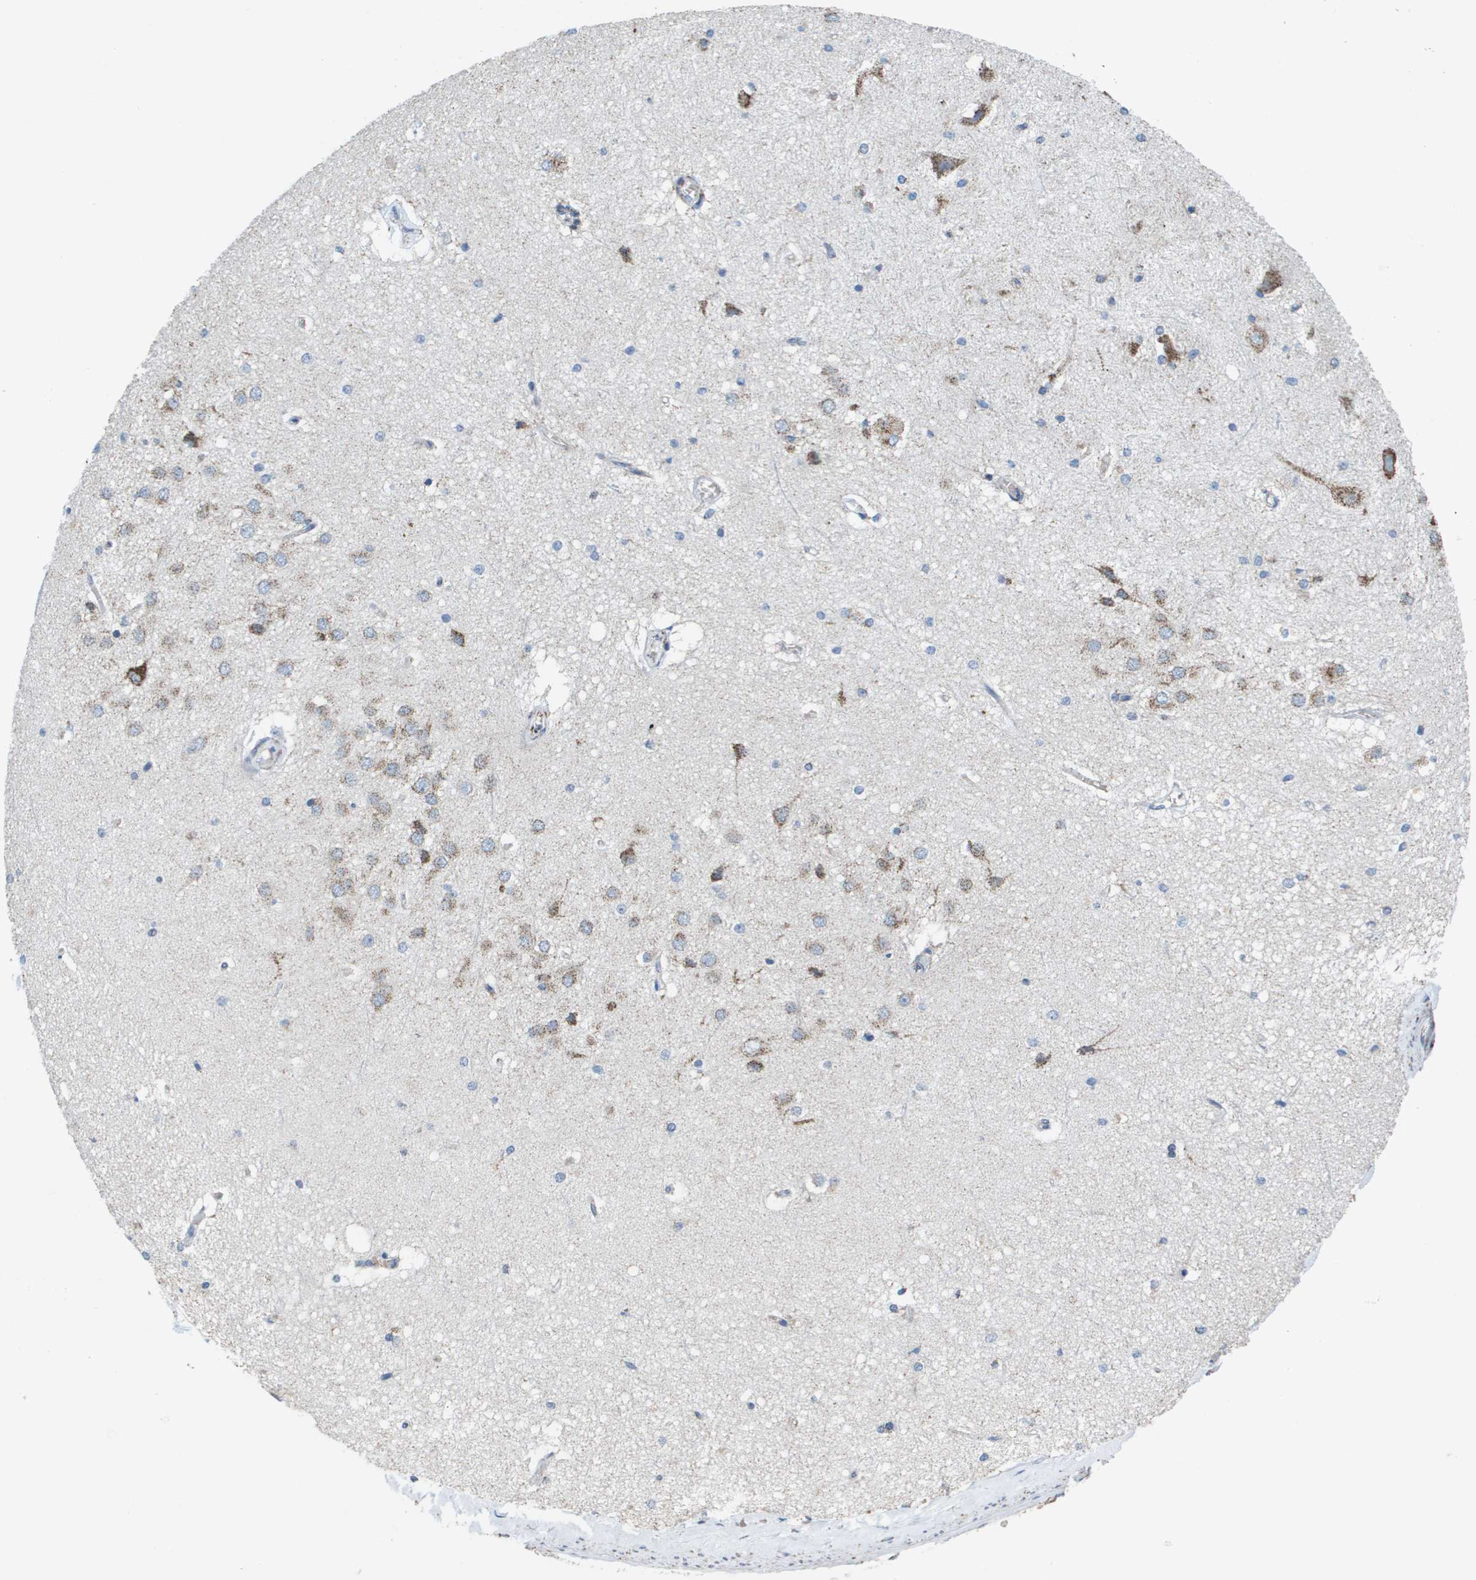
{"staining": {"intensity": "negative", "quantity": "none", "location": "none"}, "tissue": "hippocampus", "cell_type": "Glial cells", "image_type": "normal", "snomed": [{"axis": "morphology", "description": "Normal tissue, NOS"}, {"axis": "topography", "description": "Hippocampus"}], "caption": "IHC of normal human hippocampus reveals no staining in glial cells.", "gene": "ATP5F1B", "patient": {"sex": "female", "age": 19}}